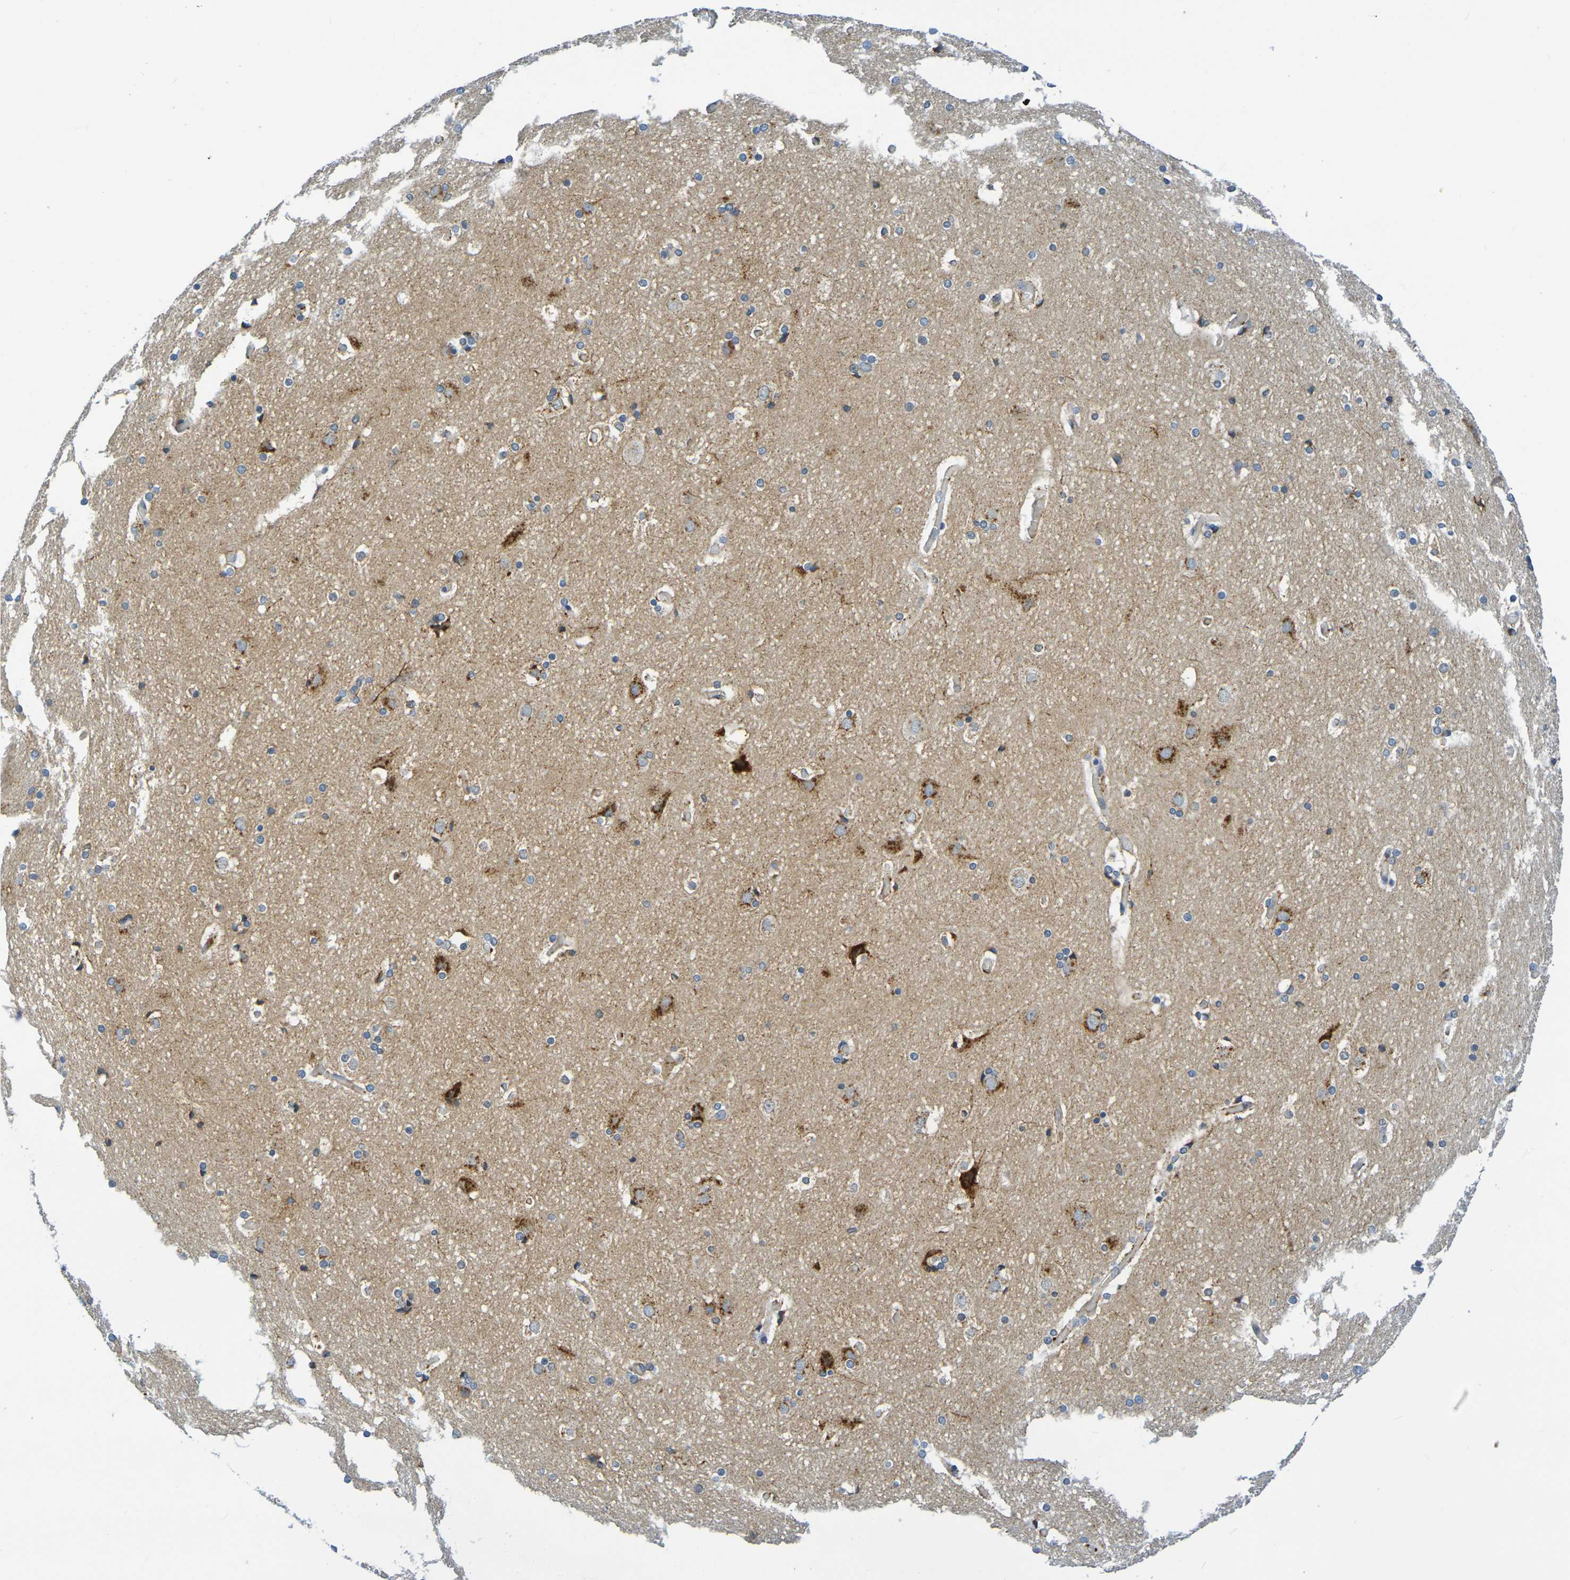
{"staining": {"intensity": "negative", "quantity": "none", "location": "none"}, "tissue": "cerebral cortex", "cell_type": "Endothelial cells", "image_type": "normal", "snomed": [{"axis": "morphology", "description": "Normal tissue, NOS"}, {"axis": "topography", "description": "Cerebral cortex"}], "caption": "IHC of normal cerebral cortex displays no expression in endothelial cells.", "gene": "IL10", "patient": {"sex": "male", "age": 57}}